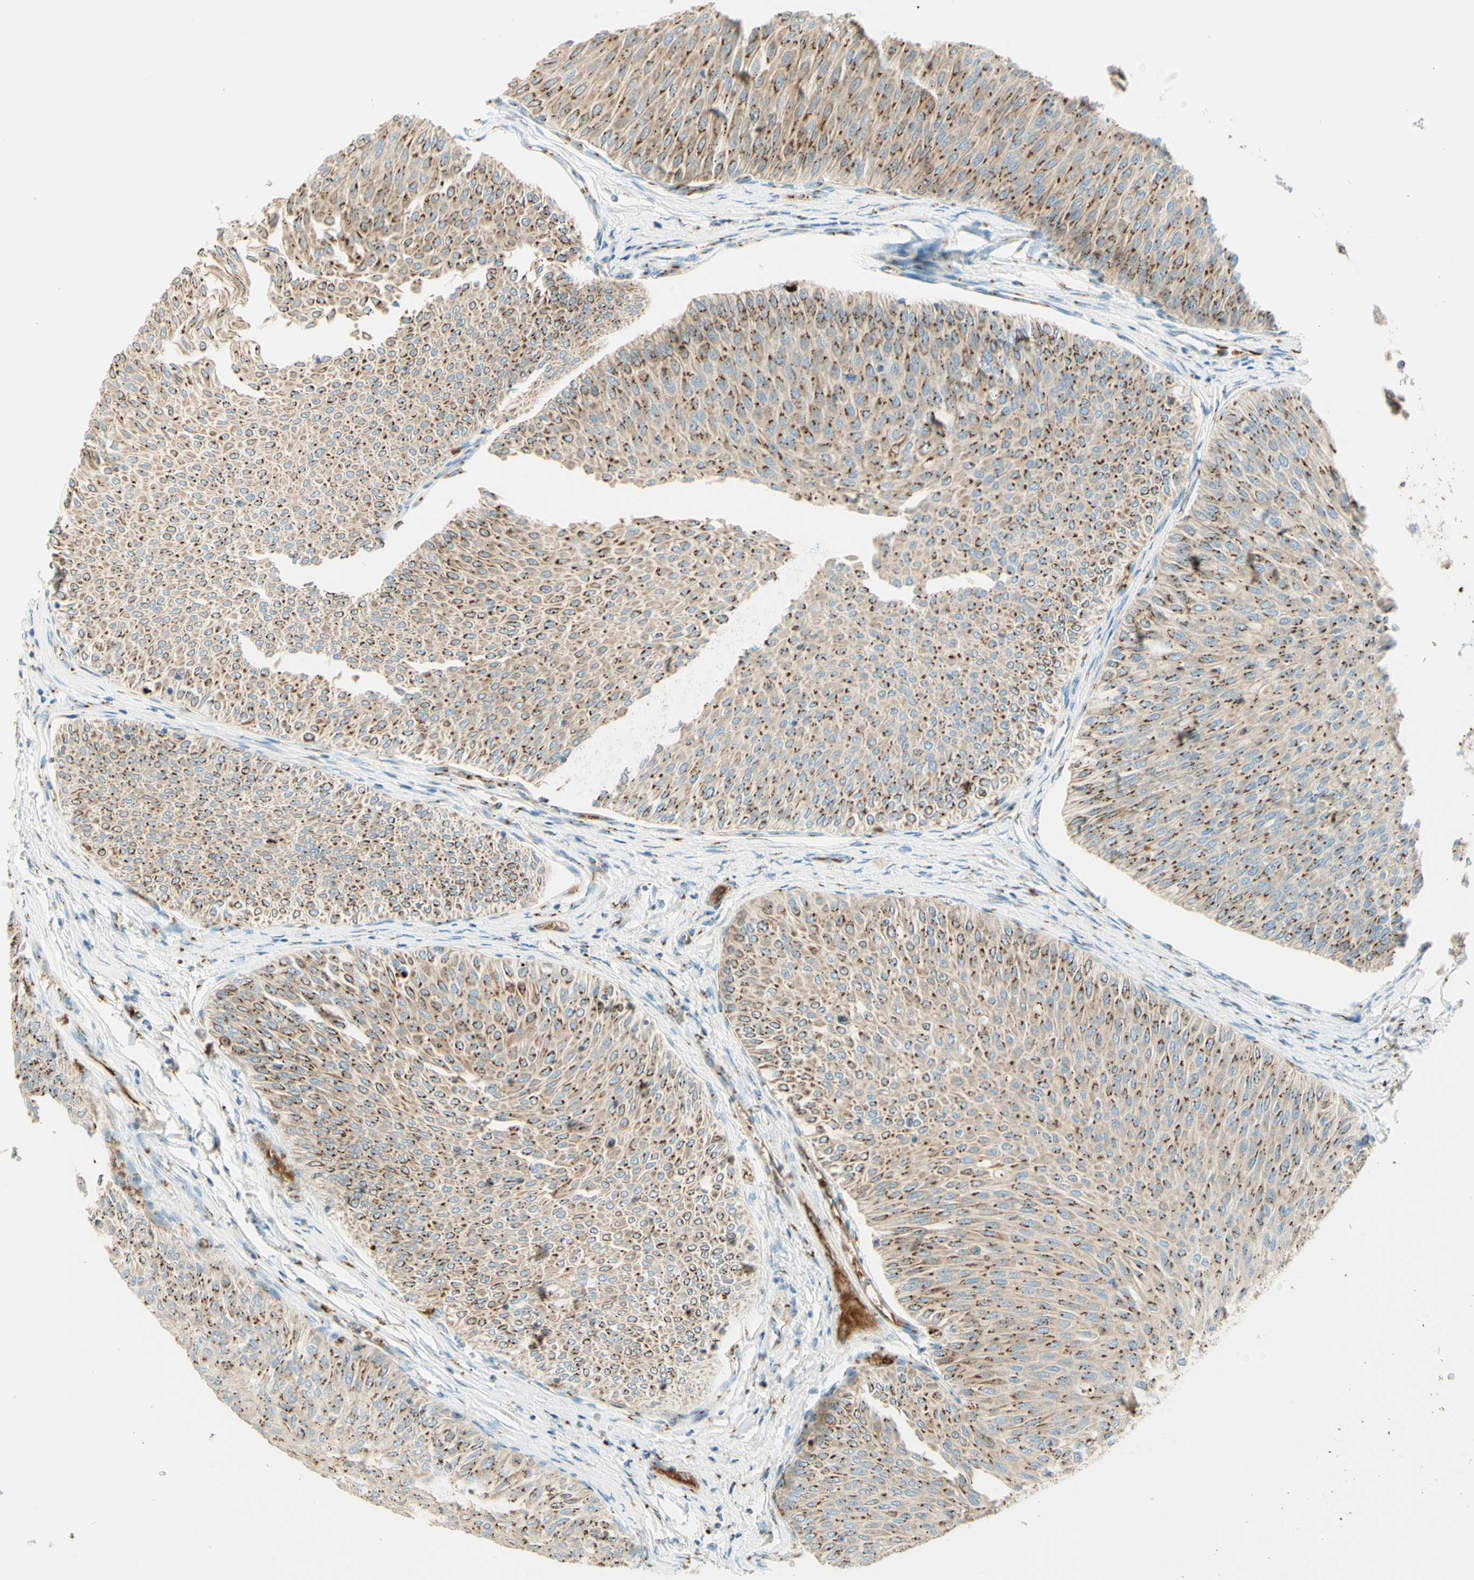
{"staining": {"intensity": "strong", "quantity": ">75%", "location": "cytoplasmic/membranous"}, "tissue": "urothelial cancer", "cell_type": "Tumor cells", "image_type": "cancer", "snomed": [{"axis": "morphology", "description": "Urothelial carcinoma, Low grade"}, {"axis": "topography", "description": "Urinary bladder"}], "caption": "Tumor cells show high levels of strong cytoplasmic/membranous staining in approximately >75% of cells in urothelial cancer.", "gene": "GOLGB1", "patient": {"sex": "male", "age": 78}}